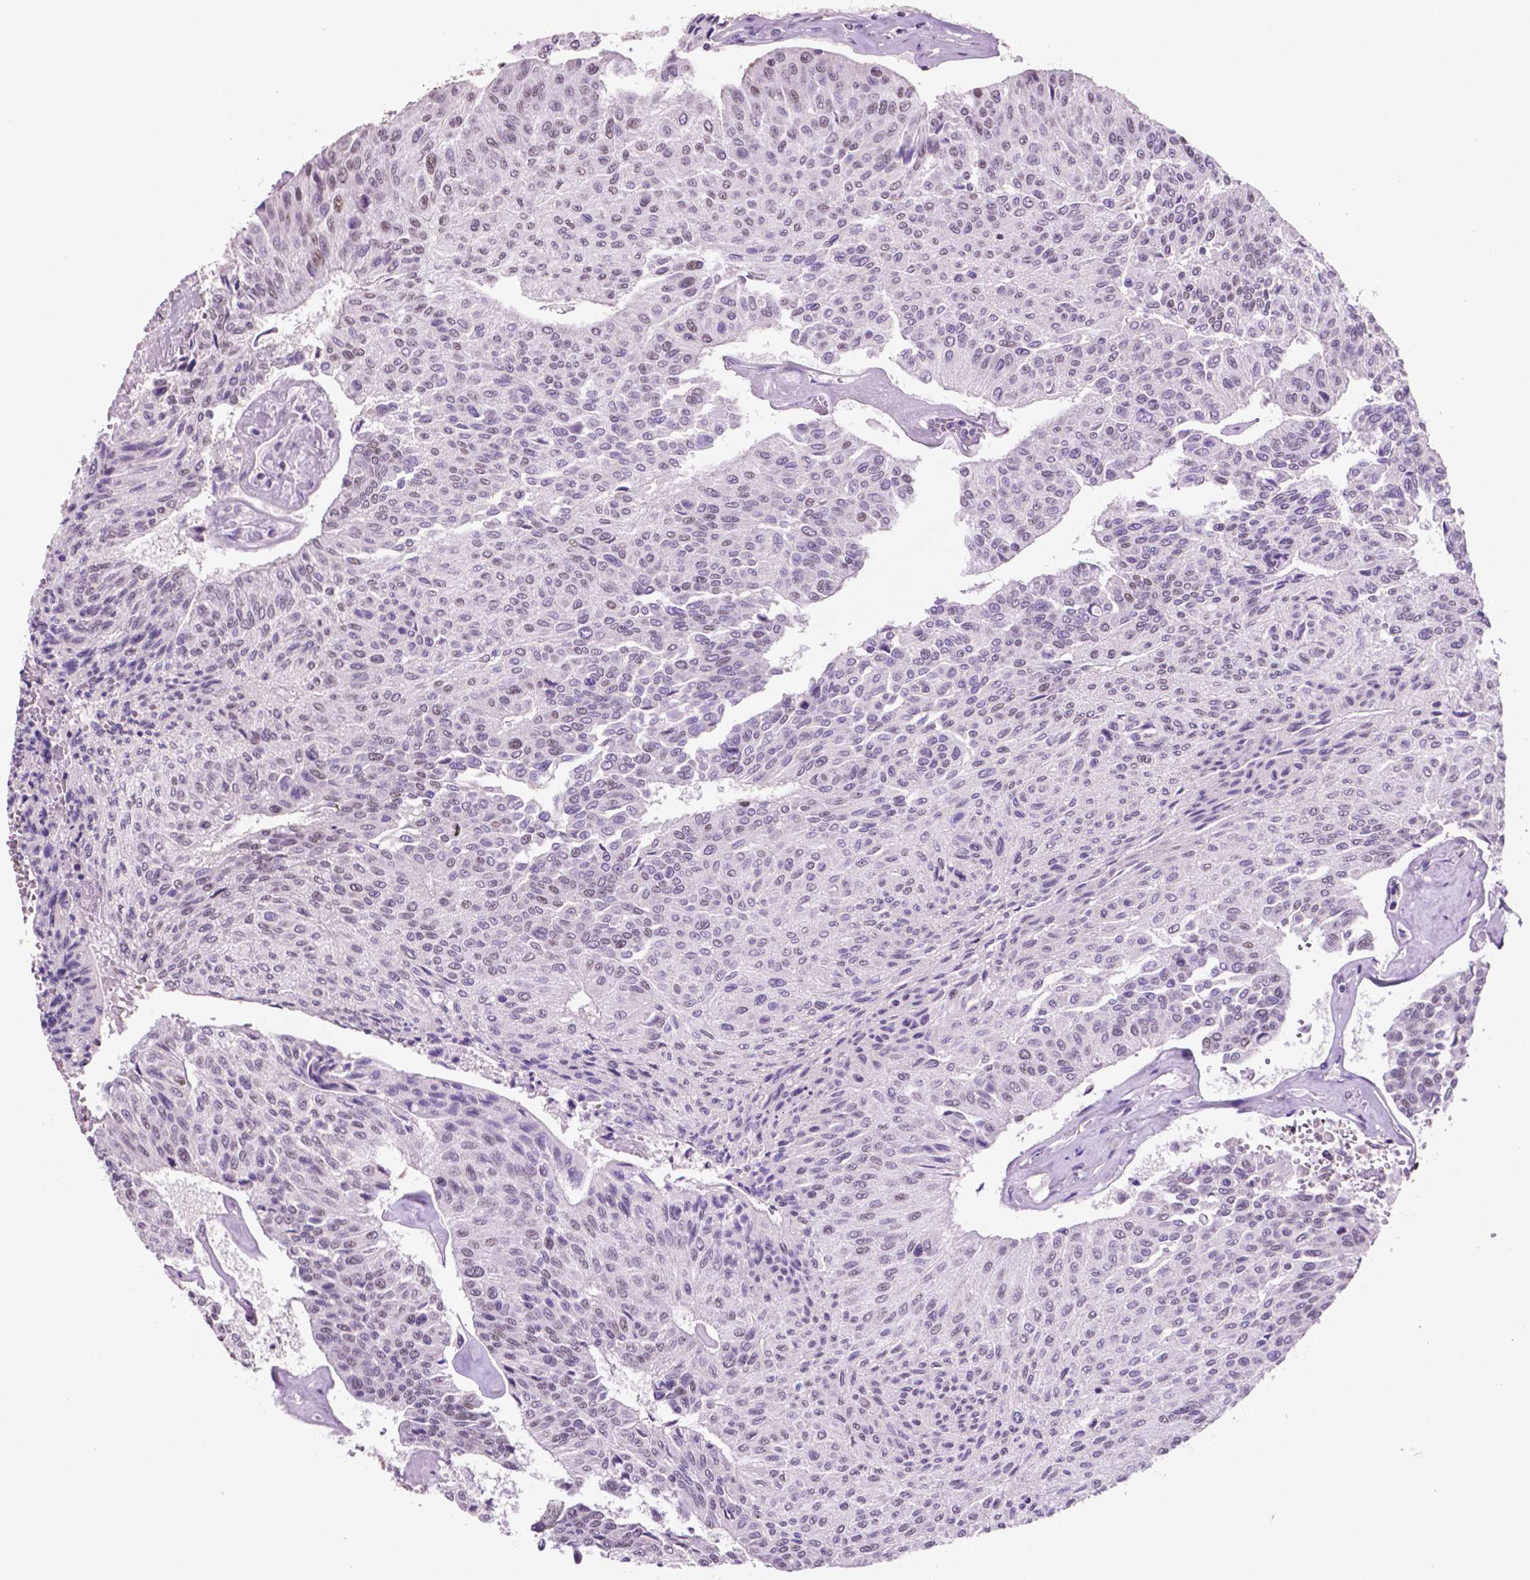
{"staining": {"intensity": "moderate", "quantity": "<25%", "location": "nuclear"}, "tissue": "urothelial cancer", "cell_type": "Tumor cells", "image_type": "cancer", "snomed": [{"axis": "morphology", "description": "Urothelial carcinoma, High grade"}, {"axis": "topography", "description": "Urinary bladder"}], "caption": "IHC (DAB) staining of human high-grade urothelial carcinoma shows moderate nuclear protein positivity in approximately <25% of tumor cells.", "gene": "NCOR1", "patient": {"sex": "male", "age": 66}}